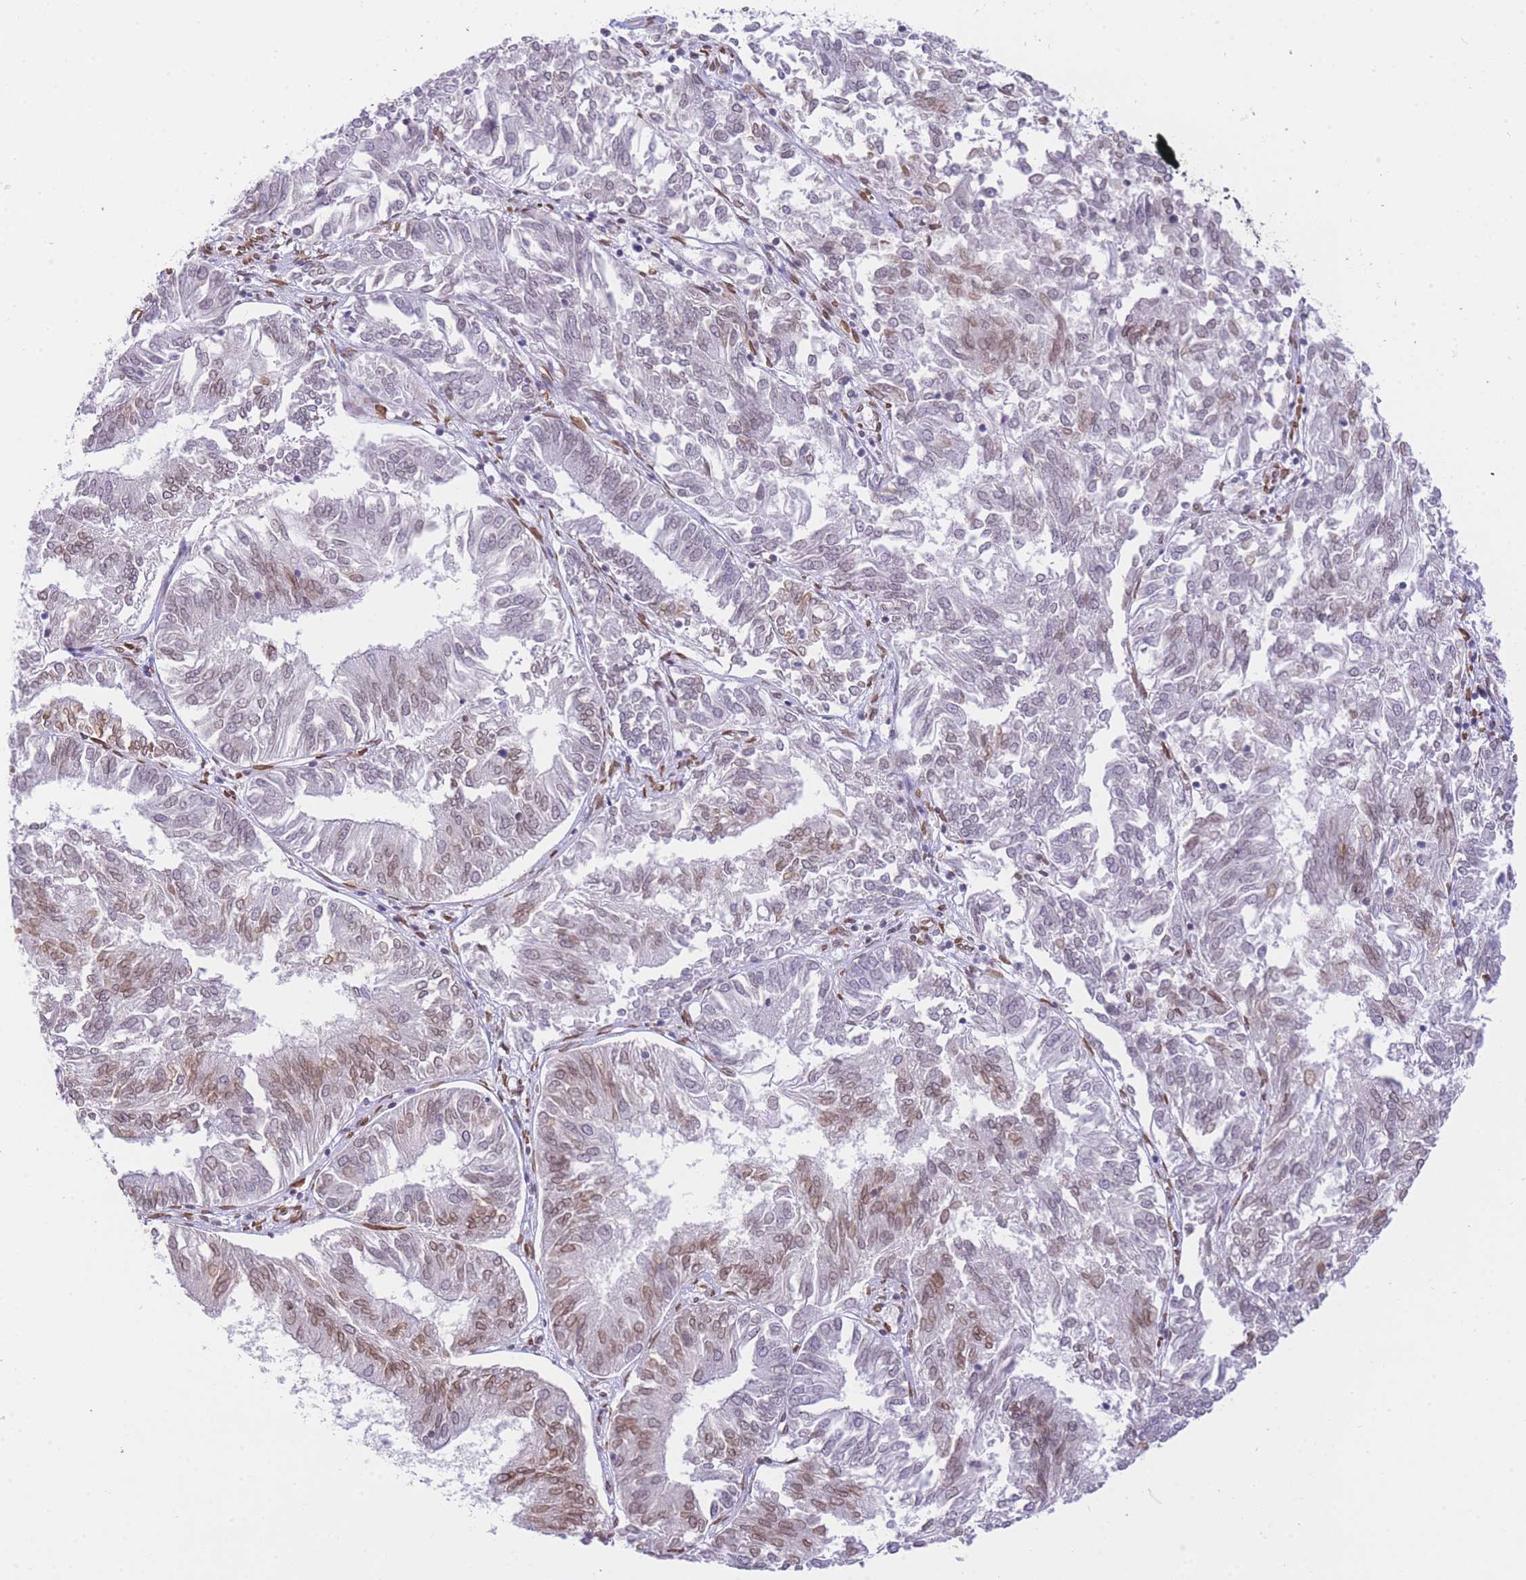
{"staining": {"intensity": "moderate", "quantity": "25%-75%", "location": "nuclear"}, "tissue": "endometrial cancer", "cell_type": "Tumor cells", "image_type": "cancer", "snomed": [{"axis": "morphology", "description": "Adenocarcinoma, NOS"}, {"axis": "topography", "description": "Endometrium"}], "caption": "An immunohistochemistry image of tumor tissue is shown. Protein staining in brown shows moderate nuclear positivity in endometrial cancer (adenocarcinoma) within tumor cells. The staining is performed using DAB brown chromogen to label protein expression. The nuclei are counter-stained blue using hematoxylin.", "gene": "OR10AD1", "patient": {"sex": "female", "age": 58}}